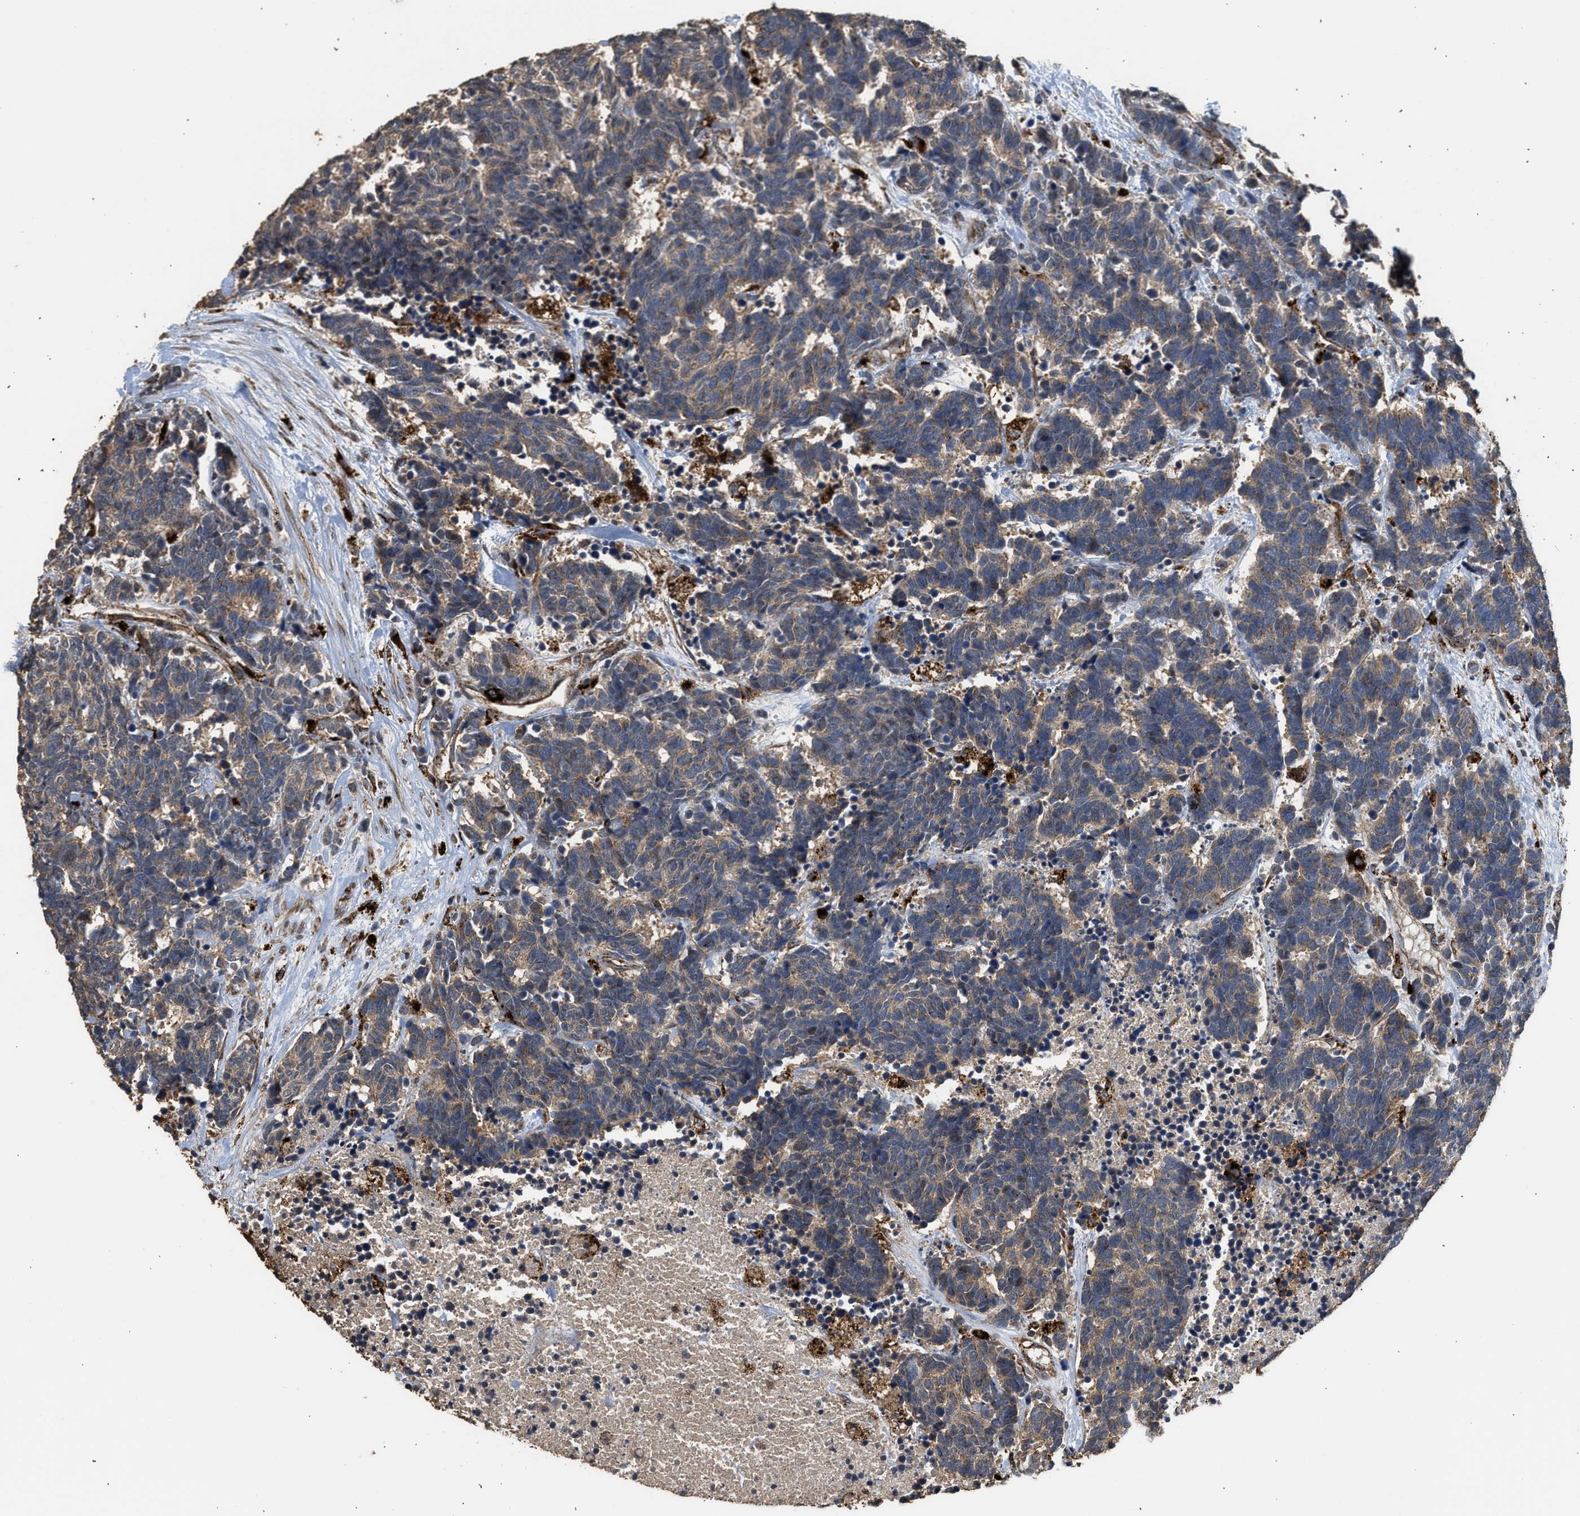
{"staining": {"intensity": "moderate", "quantity": ">75%", "location": "cytoplasmic/membranous"}, "tissue": "carcinoid", "cell_type": "Tumor cells", "image_type": "cancer", "snomed": [{"axis": "morphology", "description": "Carcinoma, NOS"}, {"axis": "morphology", "description": "Carcinoid, malignant, NOS"}, {"axis": "topography", "description": "Urinary bladder"}], "caption": "A brown stain highlights moderate cytoplasmic/membranous staining of a protein in human malignant carcinoid tumor cells.", "gene": "CTSV", "patient": {"sex": "male", "age": 57}}